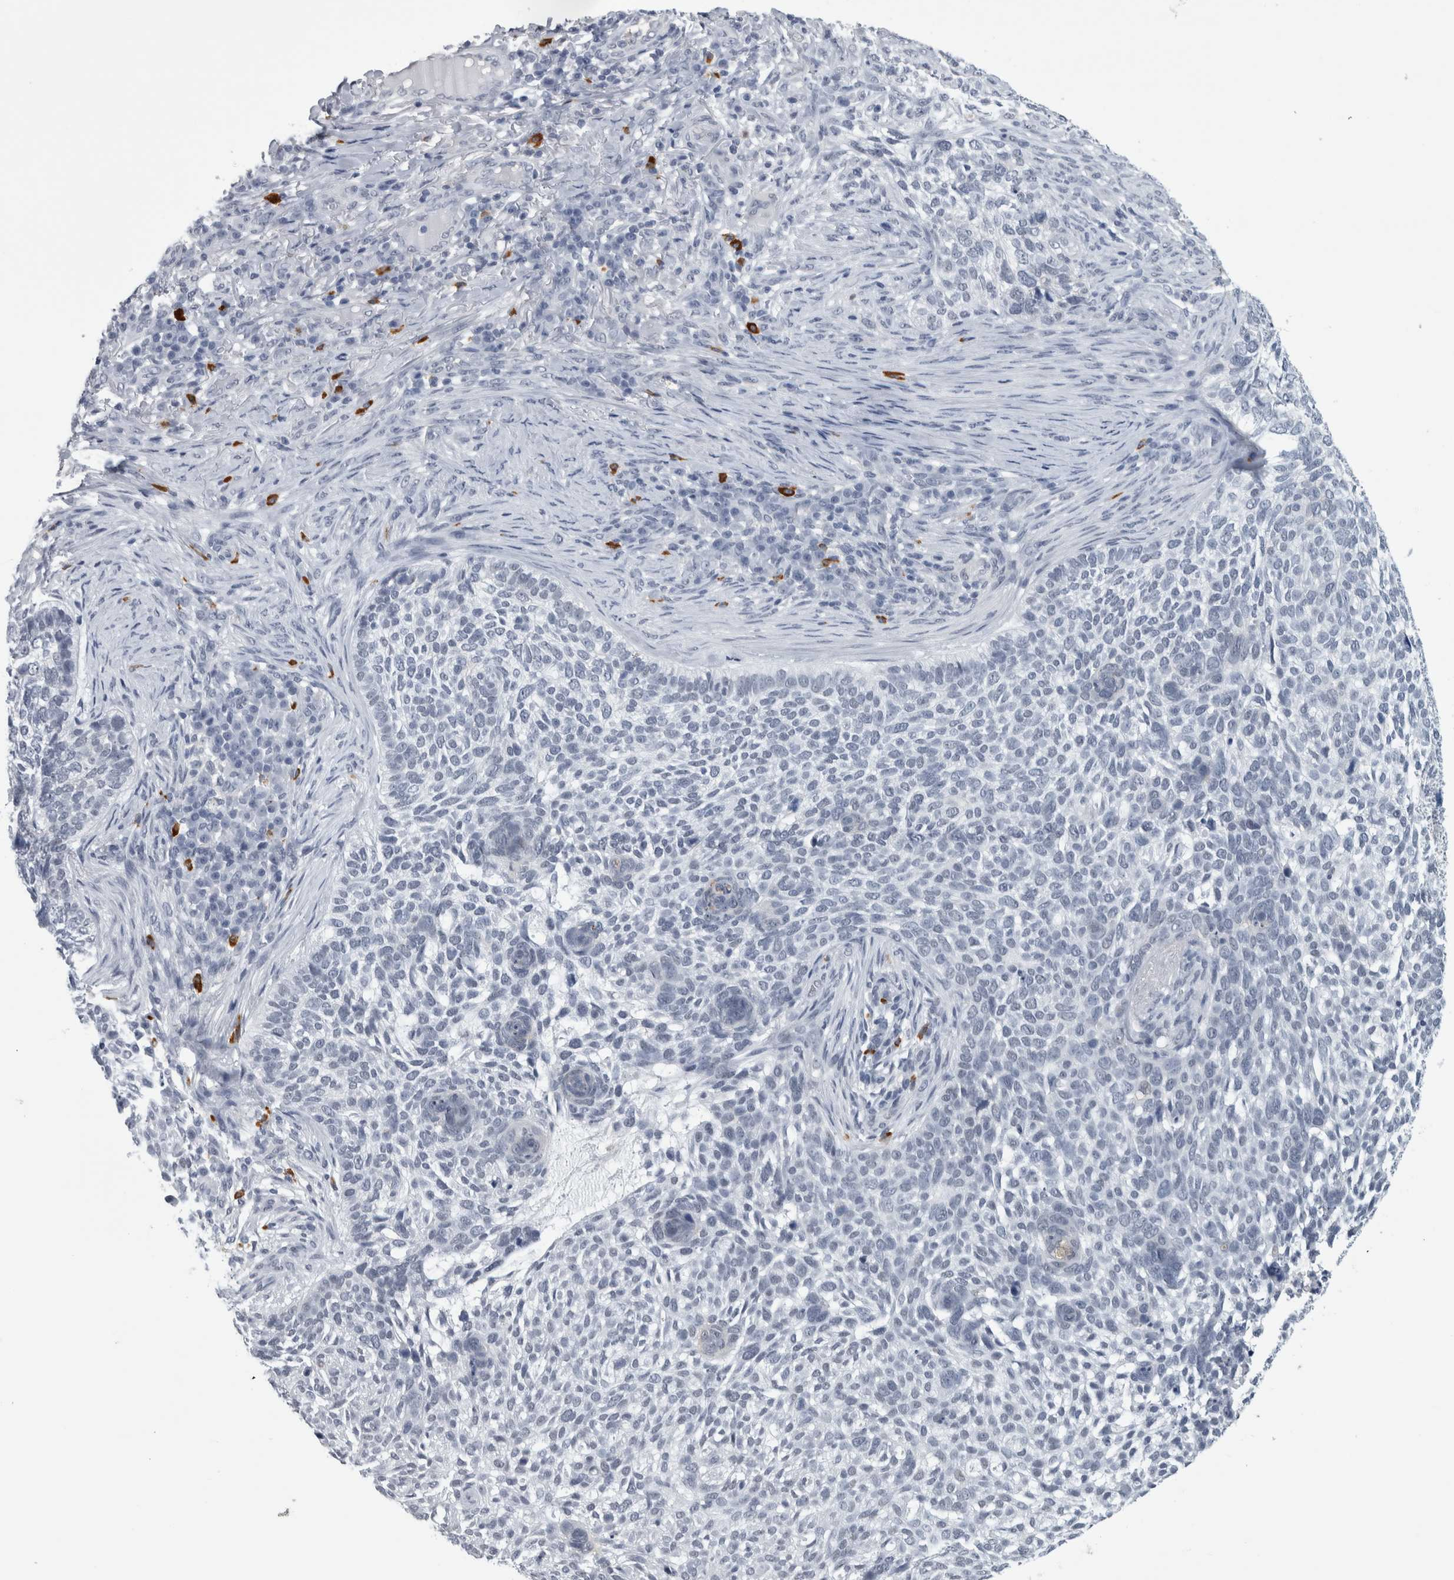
{"staining": {"intensity": "negative", "quantity": "none", "location": "none"}, "tissue": "skin cancer", "cell_type": "Tumor cells", "image_type": "cancer", "snomed": [{"axis": "morphology", "description": "Basal cell carcinoma"}, {"axis": "topography", "description": "Skin"}], "caption": "The histopathology image exhibits no staining of tumor cells in basal cell carcinoma (skin). (DAB (3,3'-diaminobenzidine) immunohistochemistry (IHC), high magnification).", "gene": "PEBP4", "patient": {"sex": "female", "age": 64}}